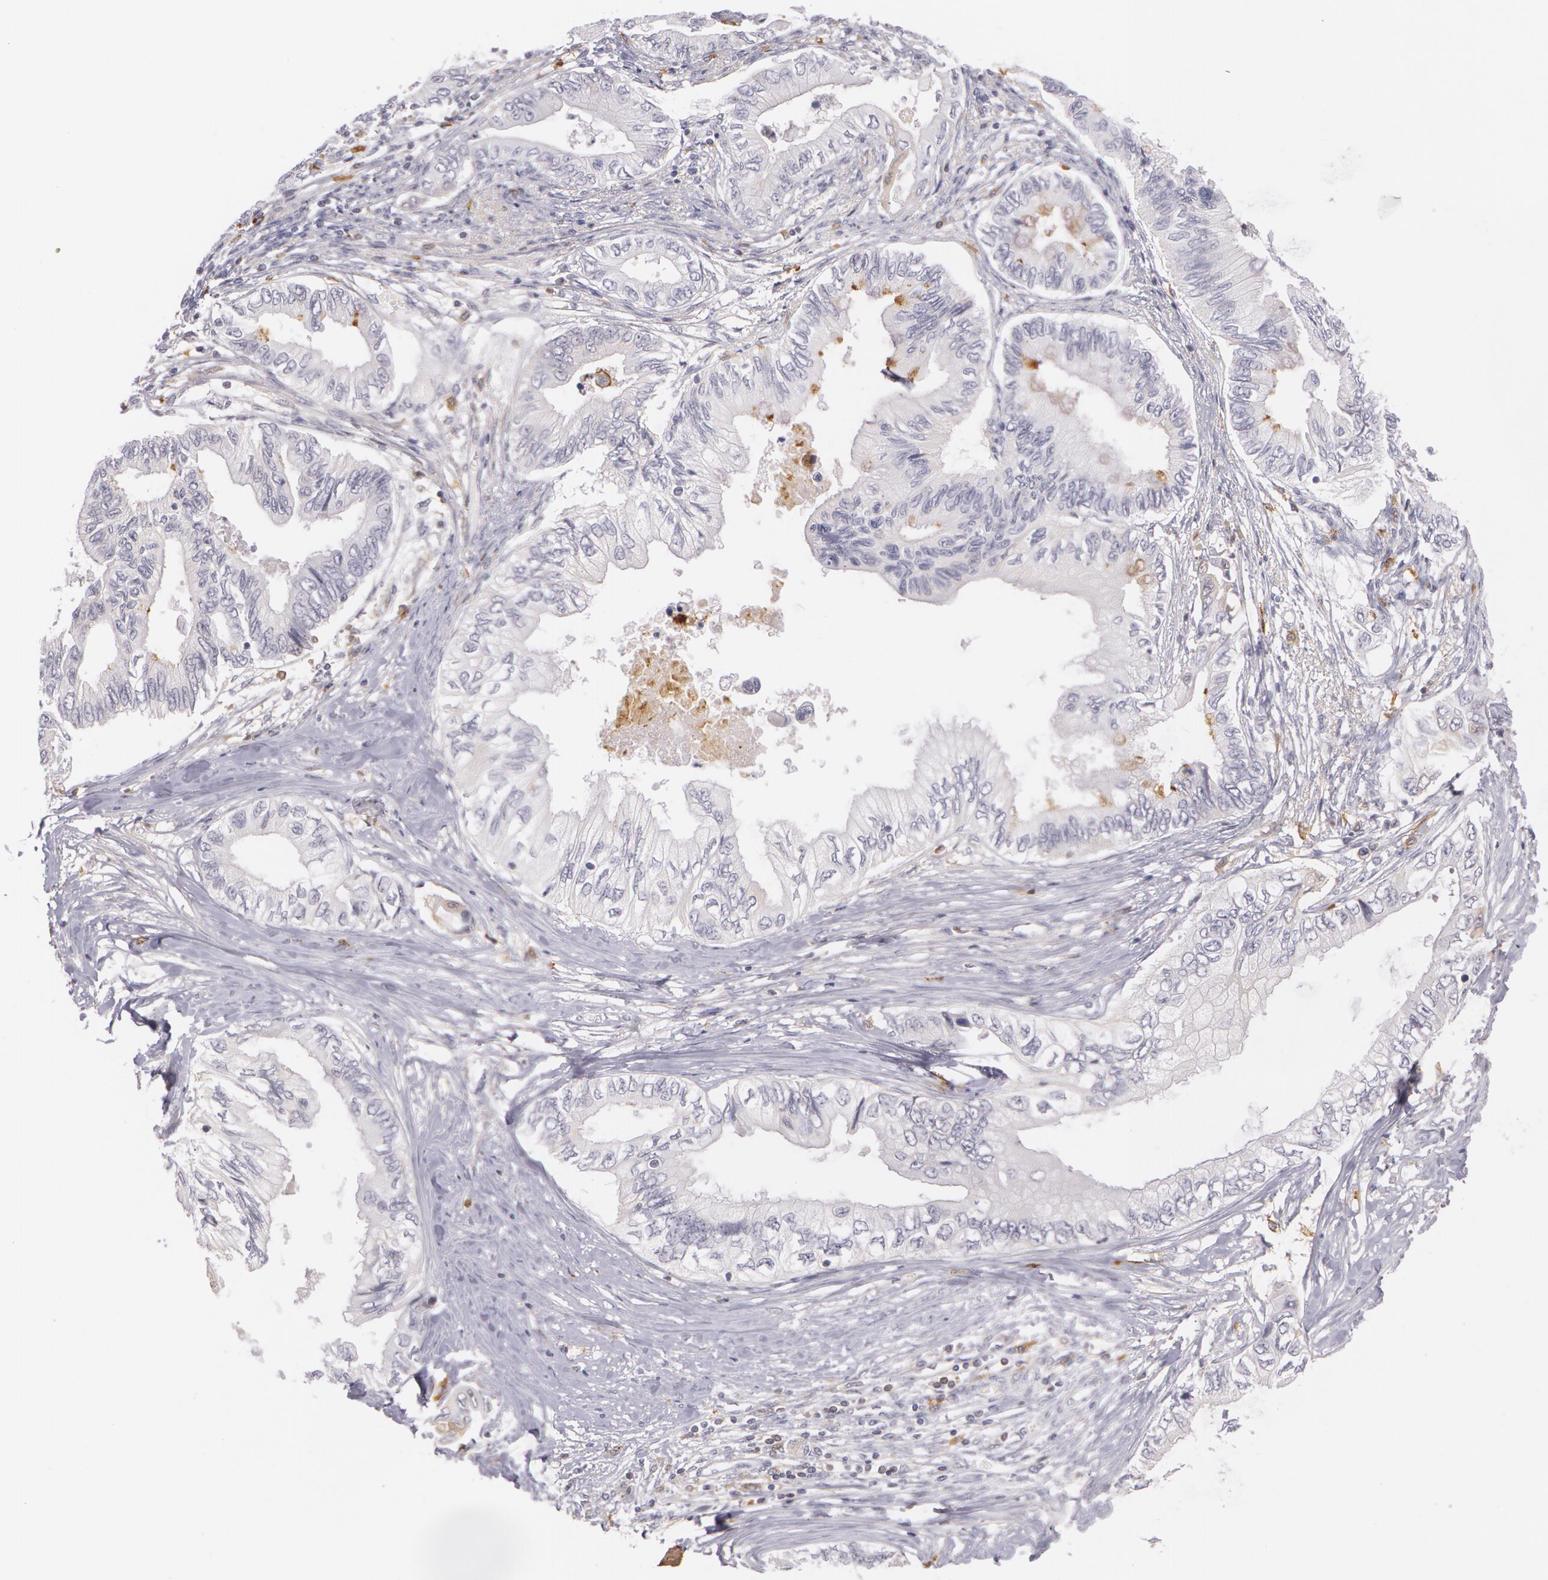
{"staining": {"intensity": "negative", "quantity": "none", "location": "none"}, "tissue": "pancreatic cancer", "cell_type": "Tumor cells", "image_type": "cancer", "snomed": [{"axis": "morphology", "description": "Adenocarcinoma, NOS"}, {"axis": "topography", "description": "Pancreas"}], "caption": "Immunohistochemical staining of human pancreatic adenocarcinoma demonstrates no significant staining in tumor cells.", "gene": "LBP", "patient": {"sex": "female", "age": 66}}